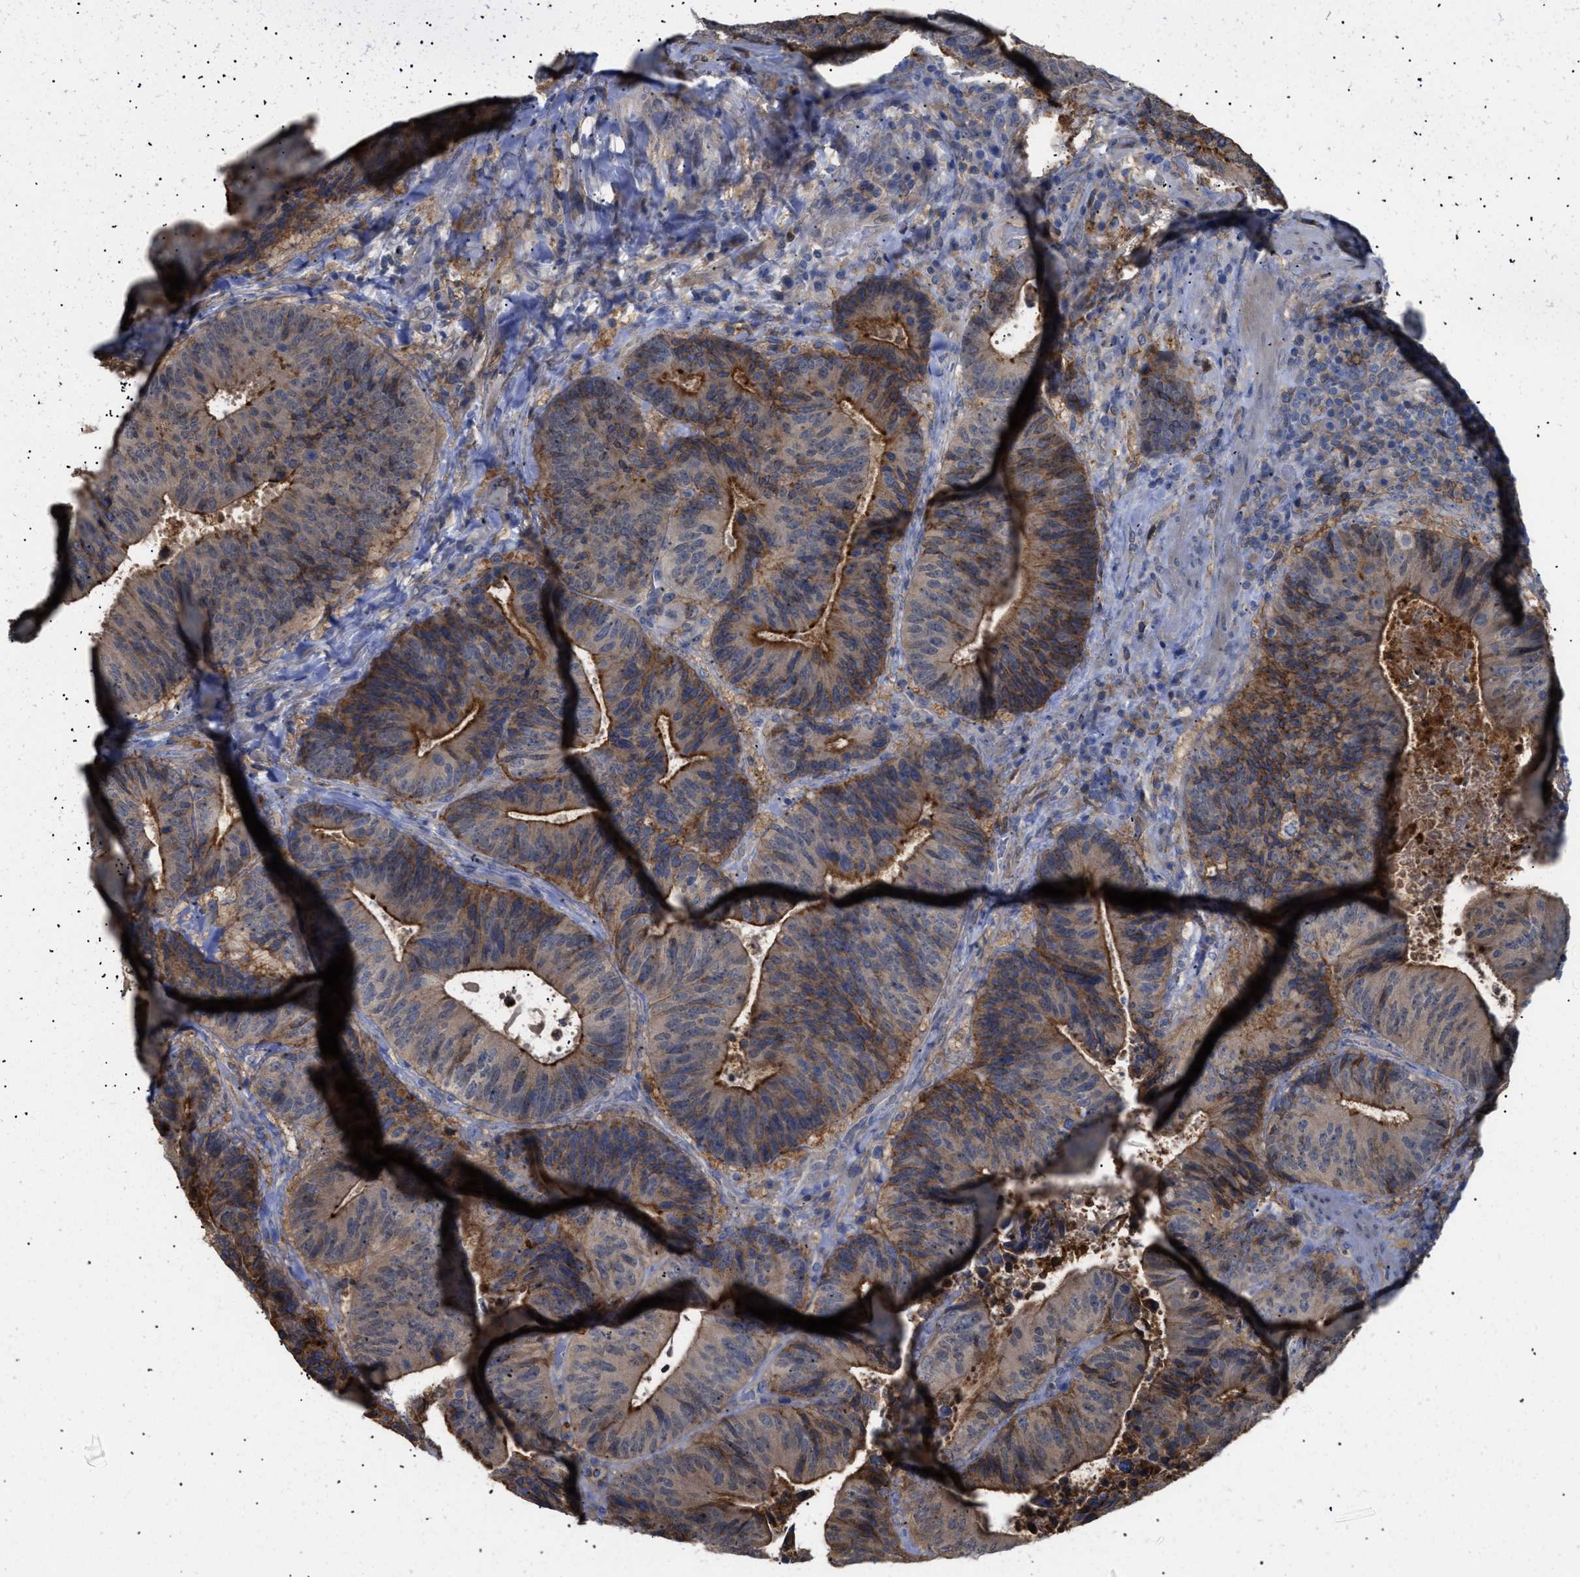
{"staining": {"intensity": "strong", "quantity": ">75%", "location": "cytoplasmic/membranous"}, "tissue": "colorectal cancer", "cell_type": "Tumor cells", "image_type": "cancer", "snomed": [{"axis": "morphology", "description": "Adenocarcinoma, NOS"}, {"axis": "topography", "description": "Rectum"}], "caption": "Protein staining of colorectal cancer (adenocarcinoma) tissue demonstrates strong cytoplasmic/membranous expression in about >75% of tumor cells. (Brightfield microscopy of DAB IHC at high magnification).", "gene": "ANXA4", "patient": {"sex": "male", "age": 72}}